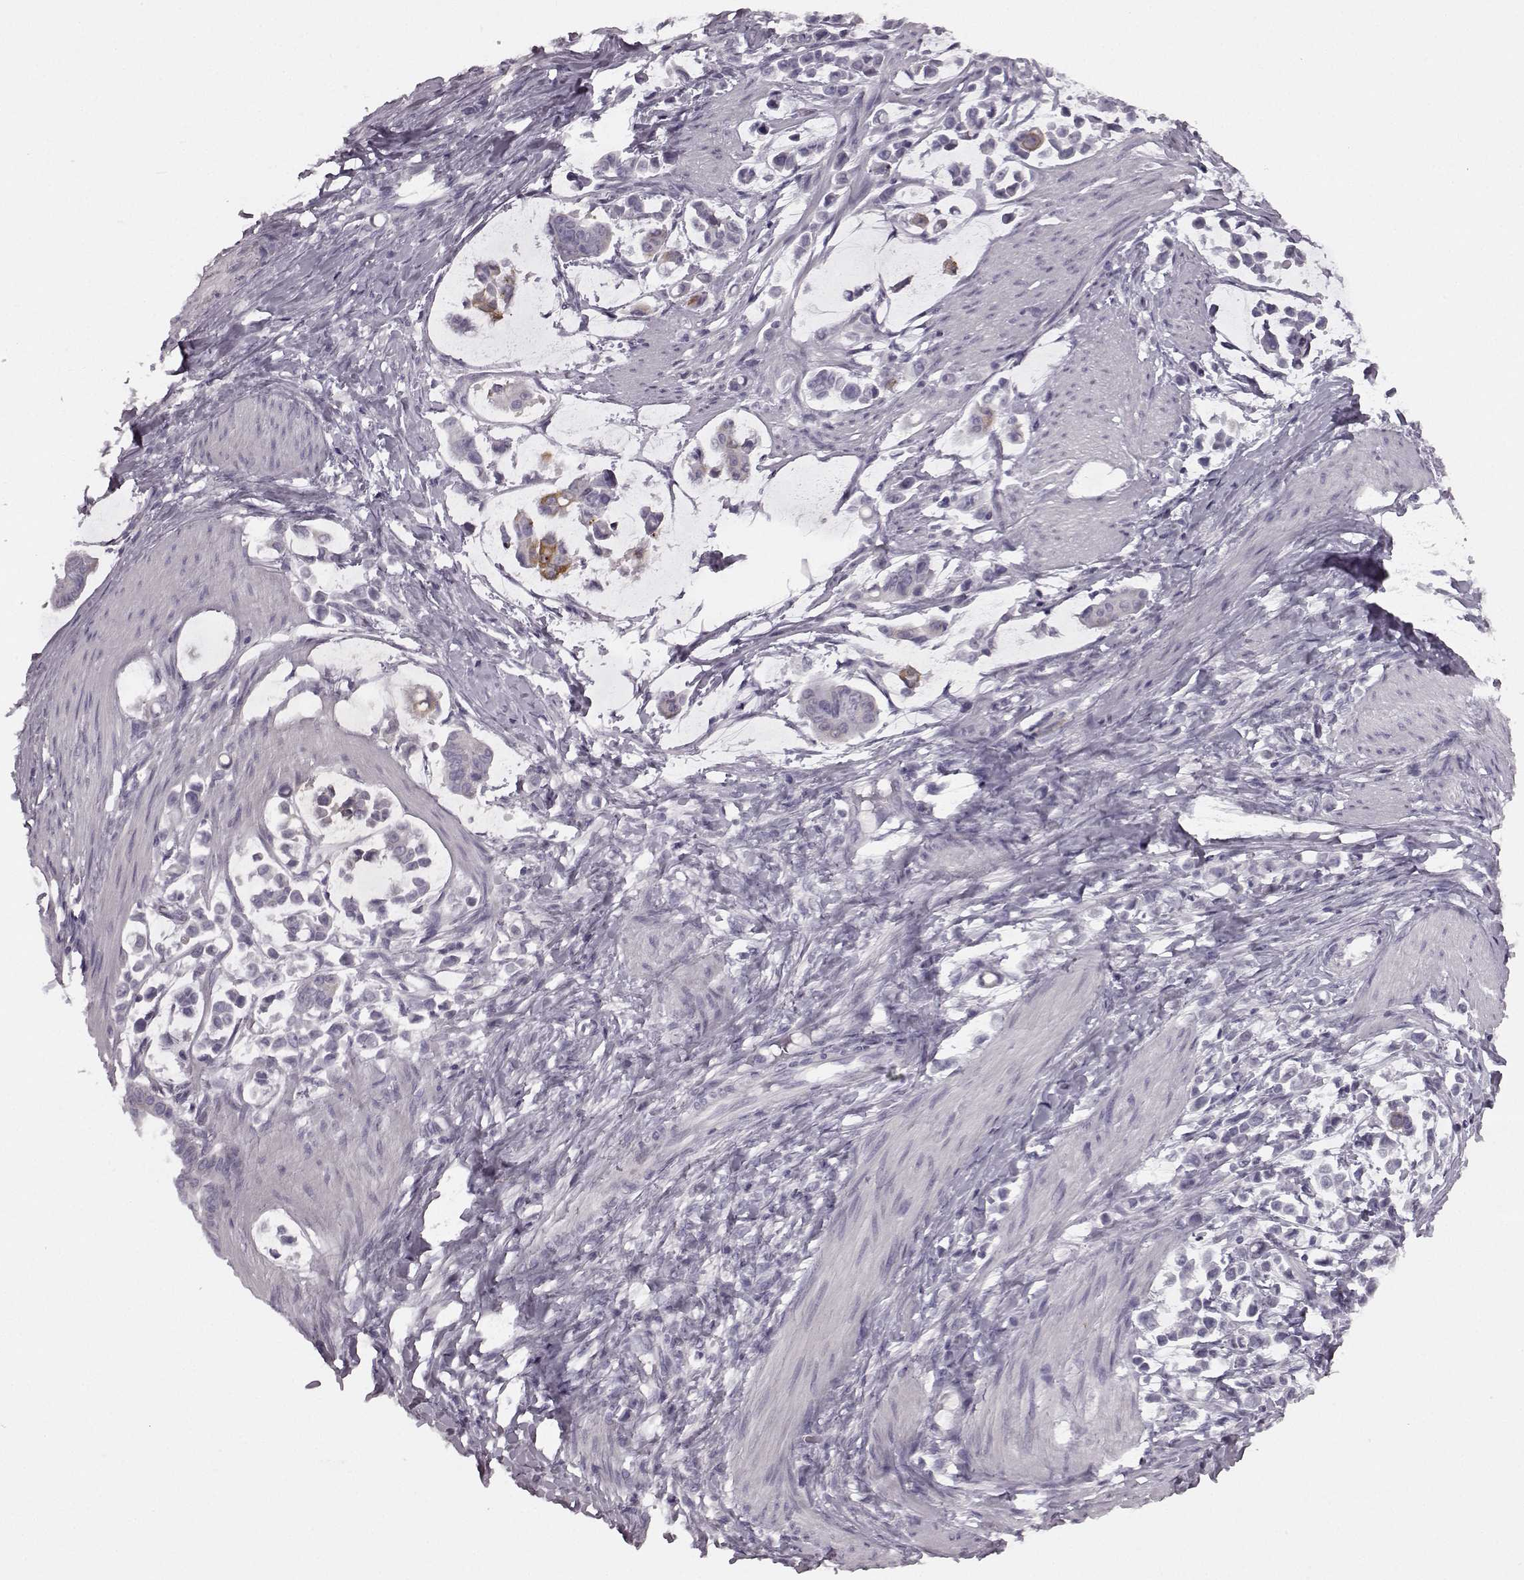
{"staining": {"intensity": "negative", "quantity": "none", "location": "none"}, "tissue": "stomach cancer", "cell_type": "Tumor cells", "image_type": "cancer", "snomed": [{"axis": "morphology", "description": "Adenocarcinoma, NOS"}, {"axis": "topography", "description": "Stomach"}], "caption": "Human stomach cancer (adenocarcinoma) stained for a protein using IHC shows no positivity in tumor cells.", "gene": "SEMG2", "patient": {"sex": "male", "age": 82}}